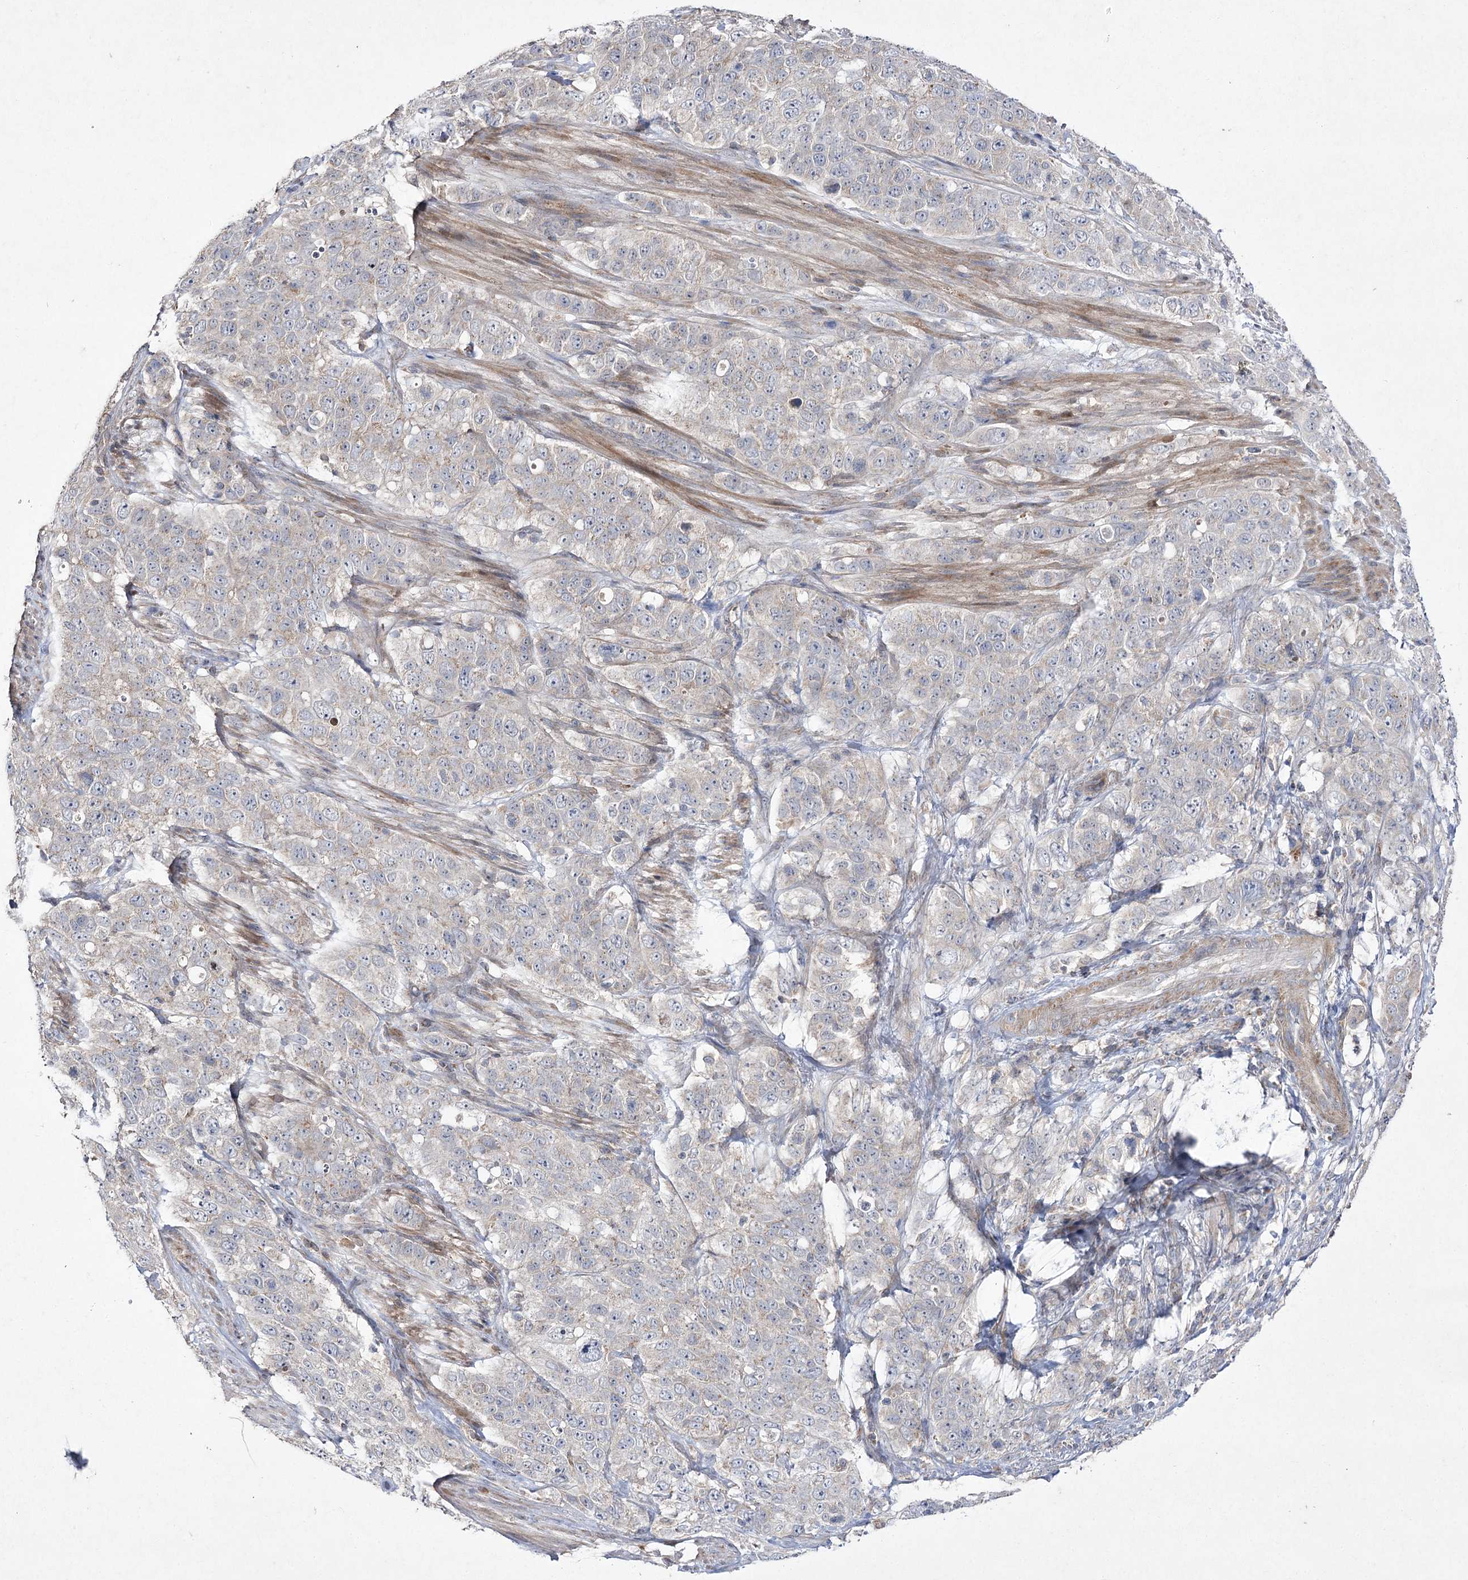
{"staining": {"intensity": "negative", "quantity": "none", "location": "none"}, "tissue": "stomach cancer", "cell_type": "Tumor cells", "image_type": "cancer", "snomed": [{"axis": "morphology", "description": "Adenocarcinoma, NOS"}, {"axis": "topography", "description": "Stomach"}], "caption": "DAB immunohistochemical staining of stomach adenocarcinoma exhibits no significant positivity in tumor cells.", "gene": "FANCL", "patient": {"sex": "male", "age": 48}}